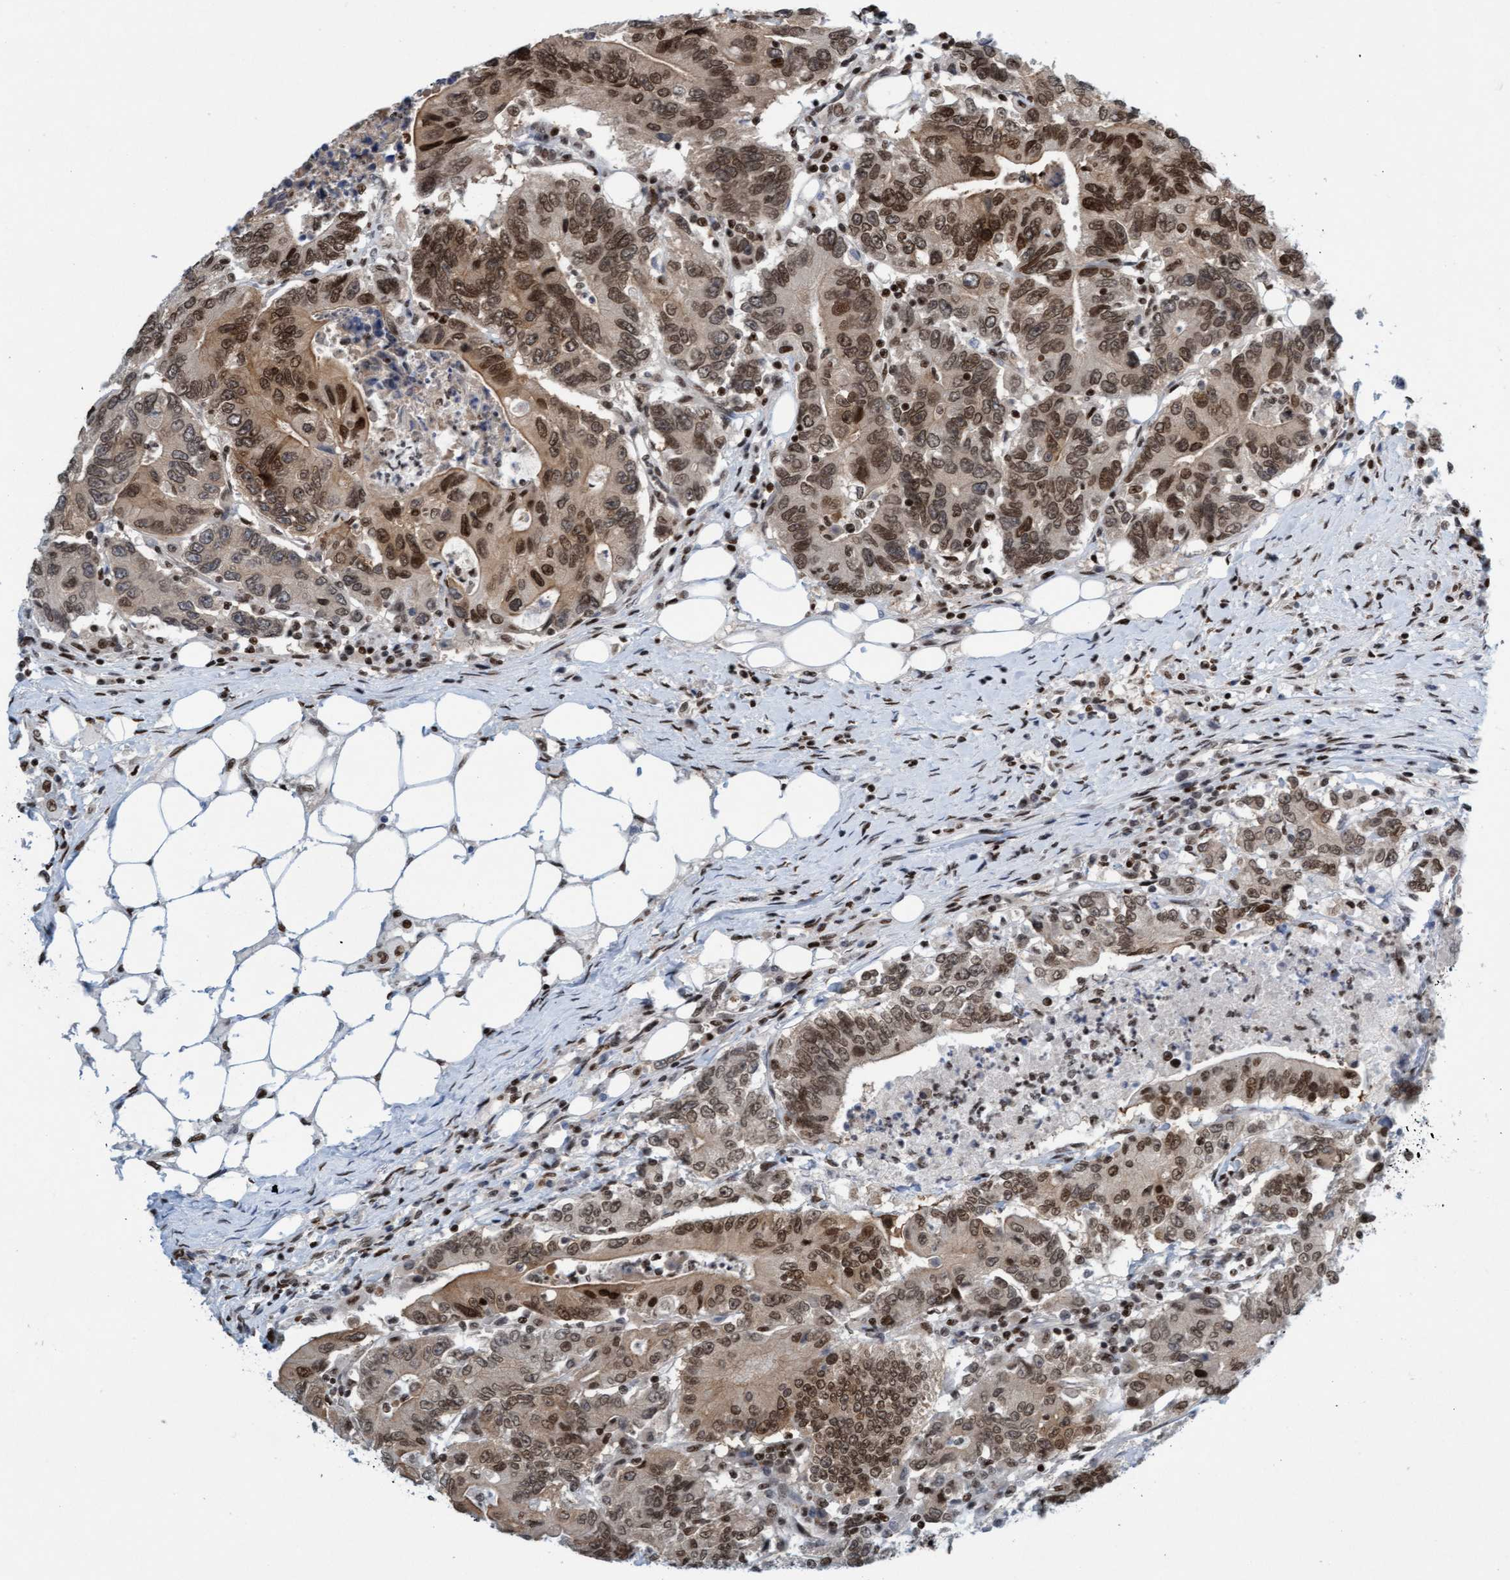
{"staining": {"intensity": "moderate", "quantity": ">75%", "location": "cytoplasmic/membranous,nuclear"}, "tissue": "colorectal cancer", "cell_type": "Tumor cells", "image_type": "cancer", "snomed": [{"axis": "morphology", "description": "Adenocarcinoma, NOS"}, {"axis": "topography", "description": "Colon"}], "caption": "Brown immunohistochemical staining in colorectal adenocarcinoma reveals moderate cytoplasmic/membranous and nuclear staining in about >75% of tumor cells.", "gene": "GLRX2", "patient": {"sex": "female", "age": 77}}